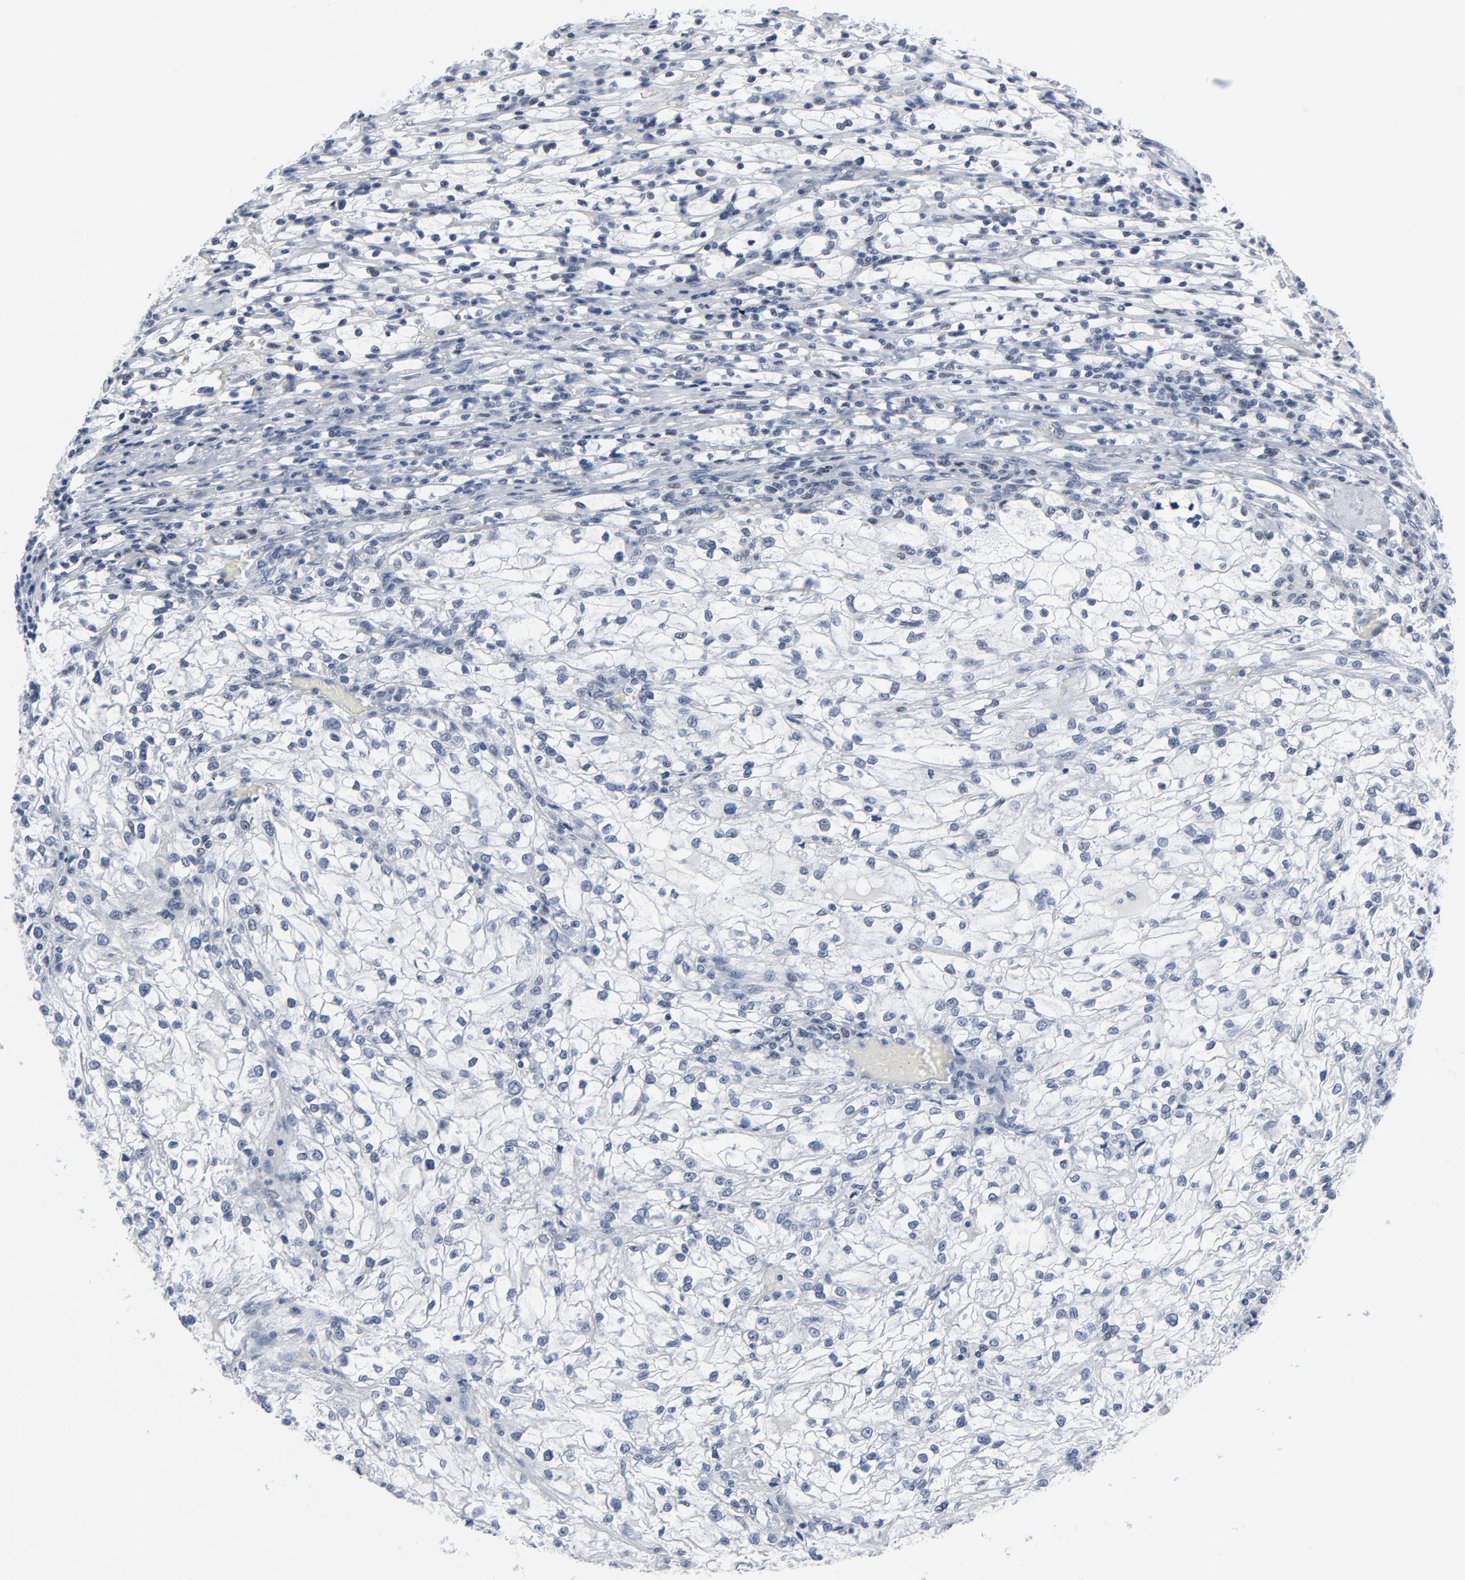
{"staining": {"intensity": "negative", "quantity": "none", "location": "none"}, "tissue": "renal cancer", "cell_type": "Tumor cells", "image_type": "cancer", "snomed": [{"axis": "morphology", "description": "Adenocarcinoma, NOS"}, {"axis": "topography", "description": "Kidney"}], "caption": "The photomicrograph reveals no significant positivity in tumor cells of adenocarcinoma (renal). (DAB immunohistochemistry (IHC), high magnification).", "gene": "SIRT1", "patient": {"sex": "female", "age": 83}}